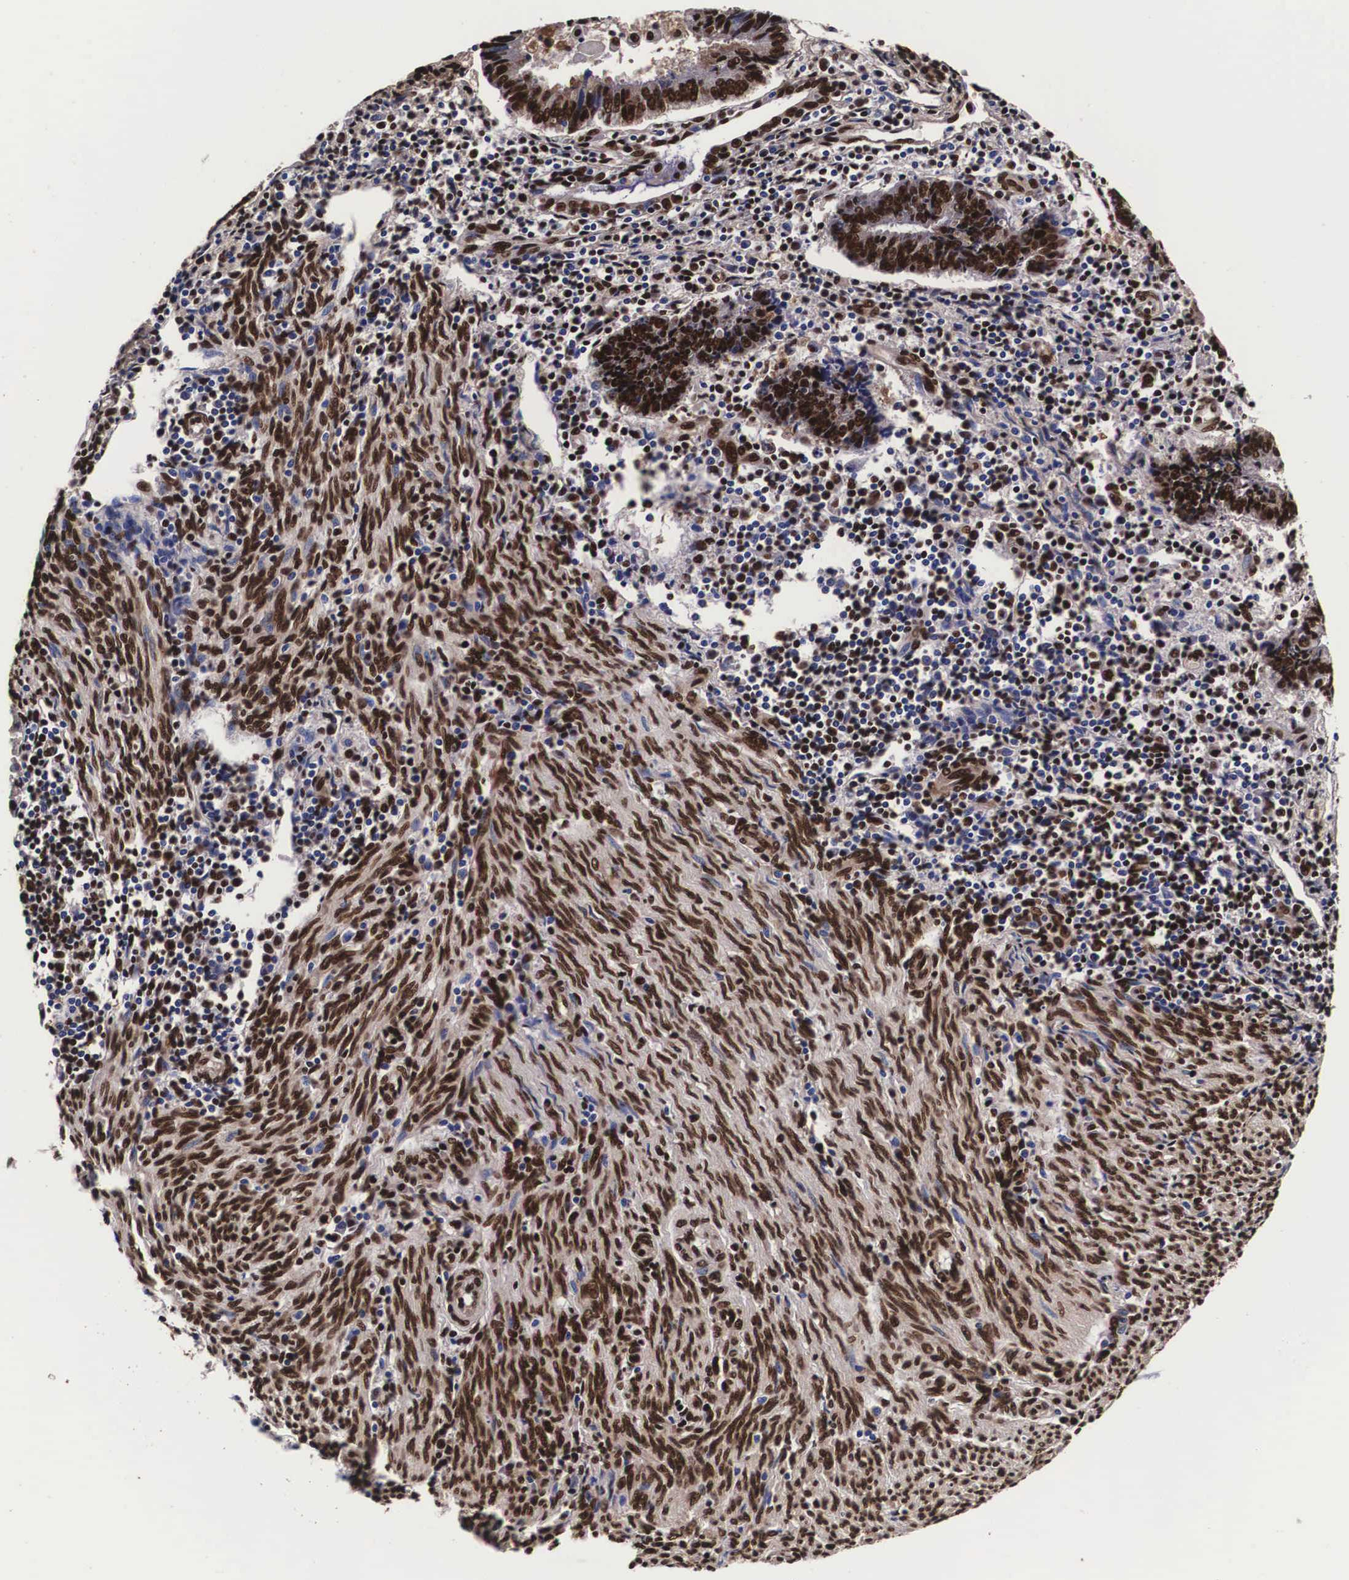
{"staining": {"intensity": "strong", "quantity": ">75%", "location": "cytoplasmic/membranous,nuclear"}, "tissue": "endometrial cancer", "cell_type": "Tumor cells", "image_type": "cancer", "snomed": [{"axis": "morphology", "description": "Adenocarcinoma, NOS"}, {"axis": "topography", "description": "Endometrium"}], "caption": "Protein expression by immunohistochemistry (IHC) demonstrates strong cytoplasmic/membranous and nuclear positivity in approximately >75% of tumor cells in endometrial cancer (adenocarcinoma). The protein of interest is stained brown, and the nuclei are stained in blue (DAB IHC with brightfield microscopy, high magnification).", "gene": "PABPN1", "patient": {"sex": "female", "age": 75}}